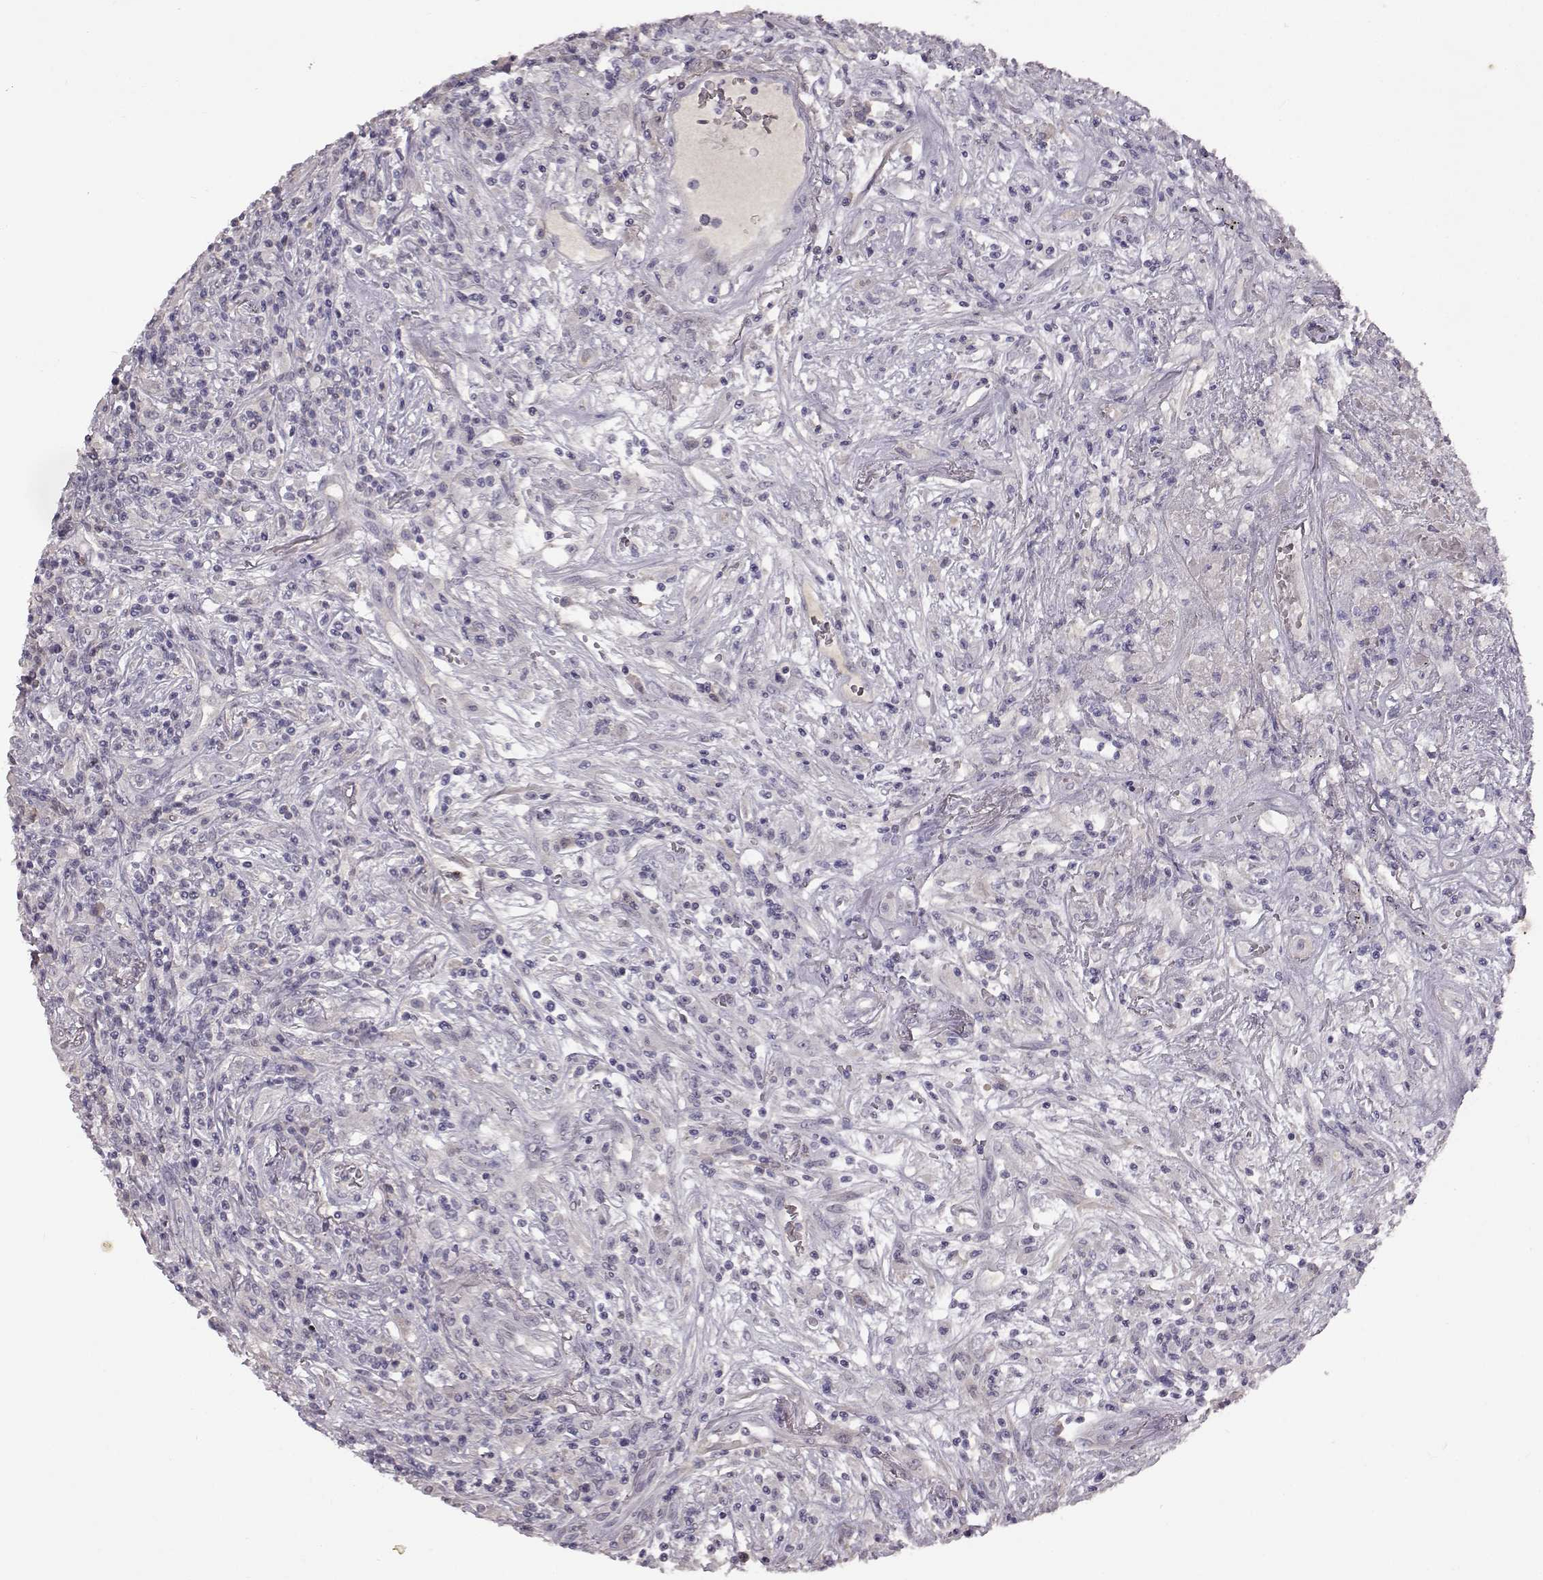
{"staining": {"intensity": "negative", "quantity": "none", "location": "none"}, "tissue": "lymphoma", "cell_type": "Tumor cells", "image_type": "cancer", "snomed": [{"axis": "morphology", "description": "Malignant lymphoma, non-Hodgkin's type, High grade"}, {"axis": "topography", "description": "Lung"}], "caption": "DAB (3,3'-diaminobenzidine) immunohistochemical staining of human lymphoma reveals no significant positivity in tumor cells.", "gene": "SPAG17", "patient": {"sex": "male", "age": 79}}